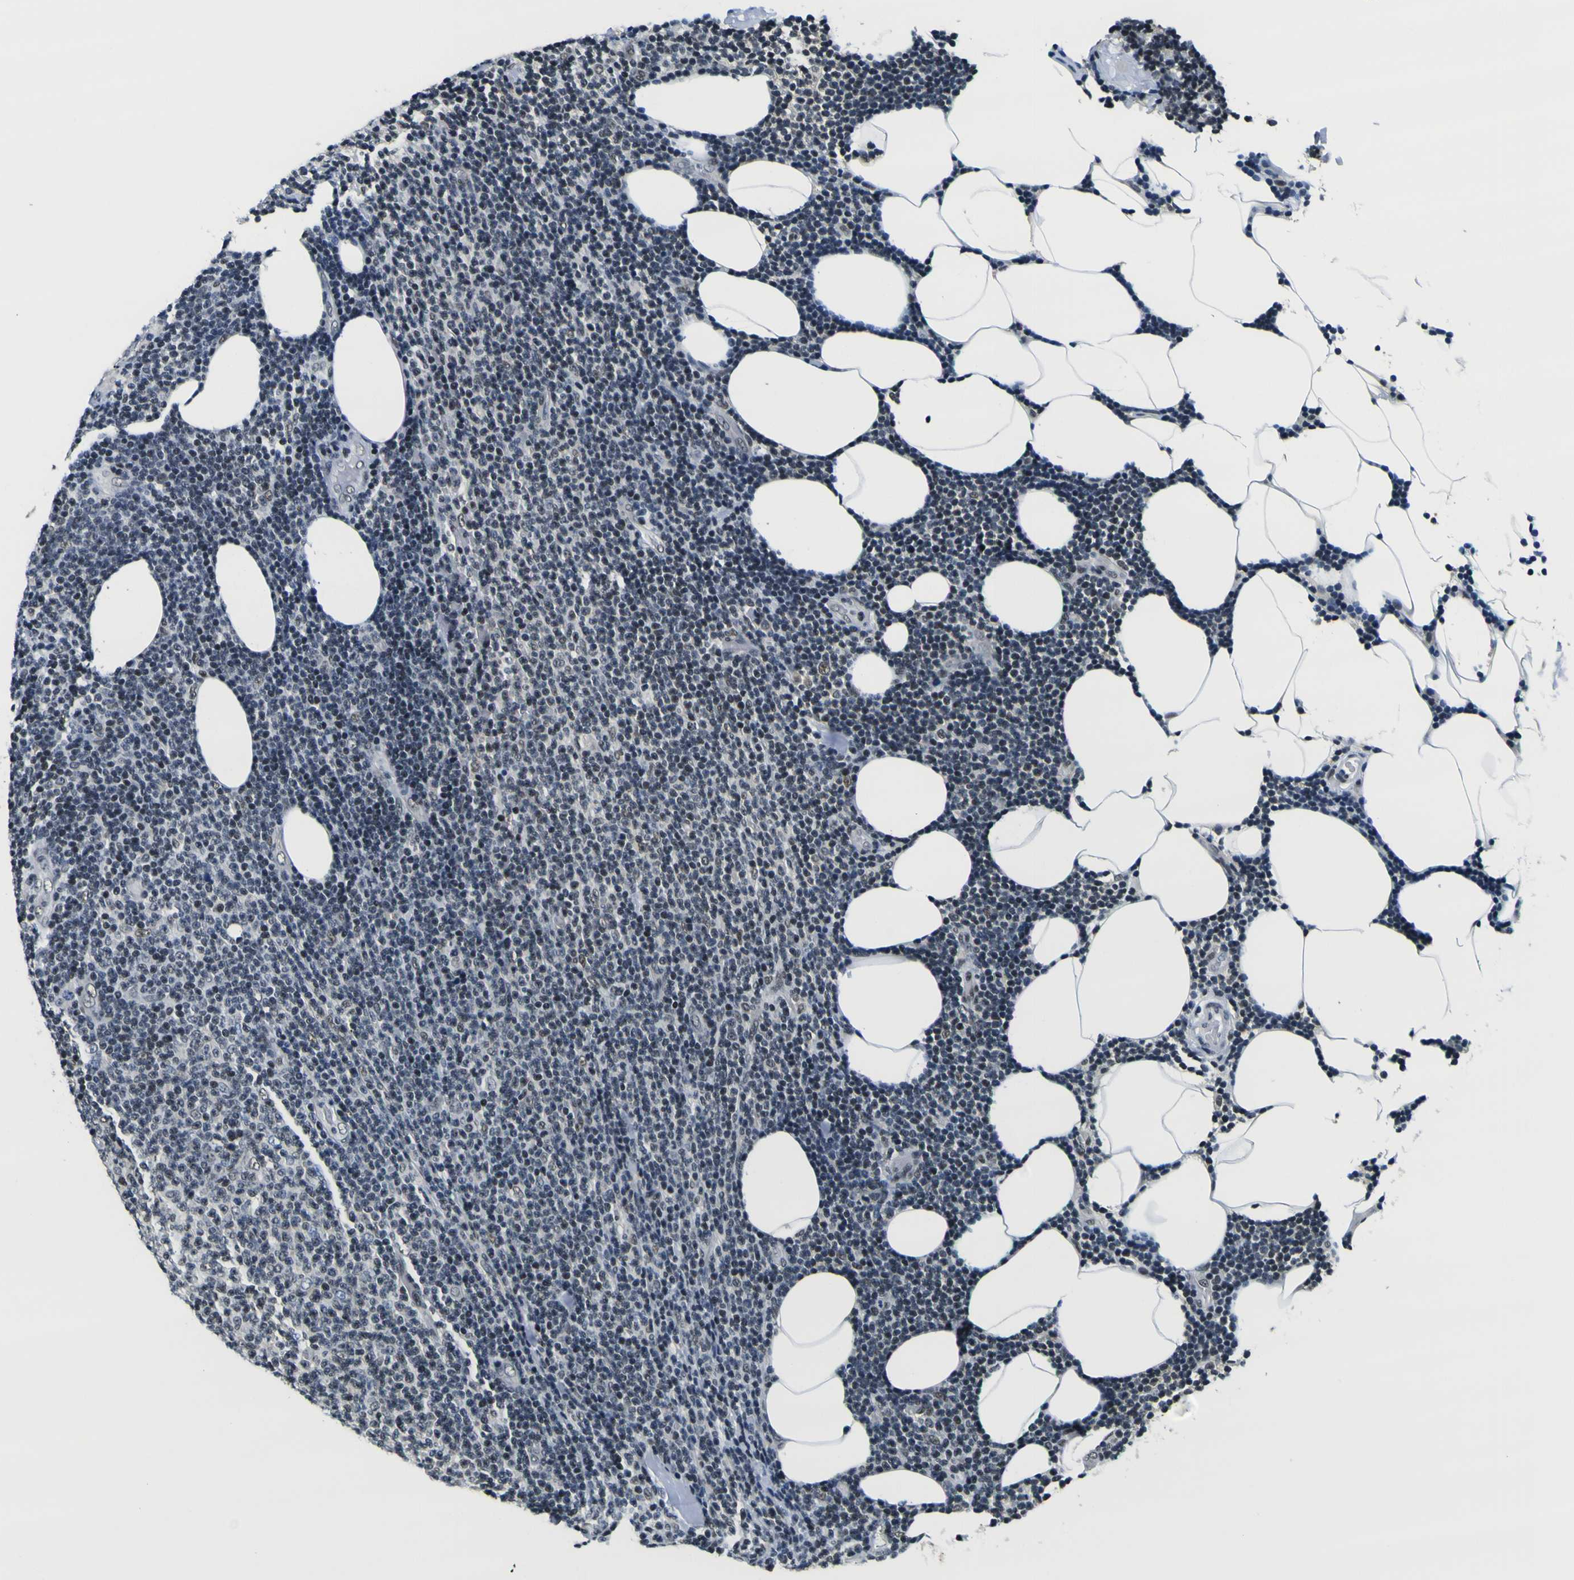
{"staining": {"intensity": "weak", "quantity": "25%-75%", "location": "nuclear"}, "tissue": "lymphoma", "cell_type": "Tumor cells", "image_type": "cancer", "snomed": [{"axis": "morphology", "description": "Malignant lymphoma, non-Hodgkin's type, Low grade"}, {"axis": "topography", "description": "Lymph node"}], "caption": "About 25%-75% of tumor cells in human malignant lymphoma, non-Hodgkin's type (low-grade) demonstrate weak nuclear protein expression as visualized by brown immunohistochemical staining.", "gene": "SP1", "patient": {"sex": "male", "age": 66}}